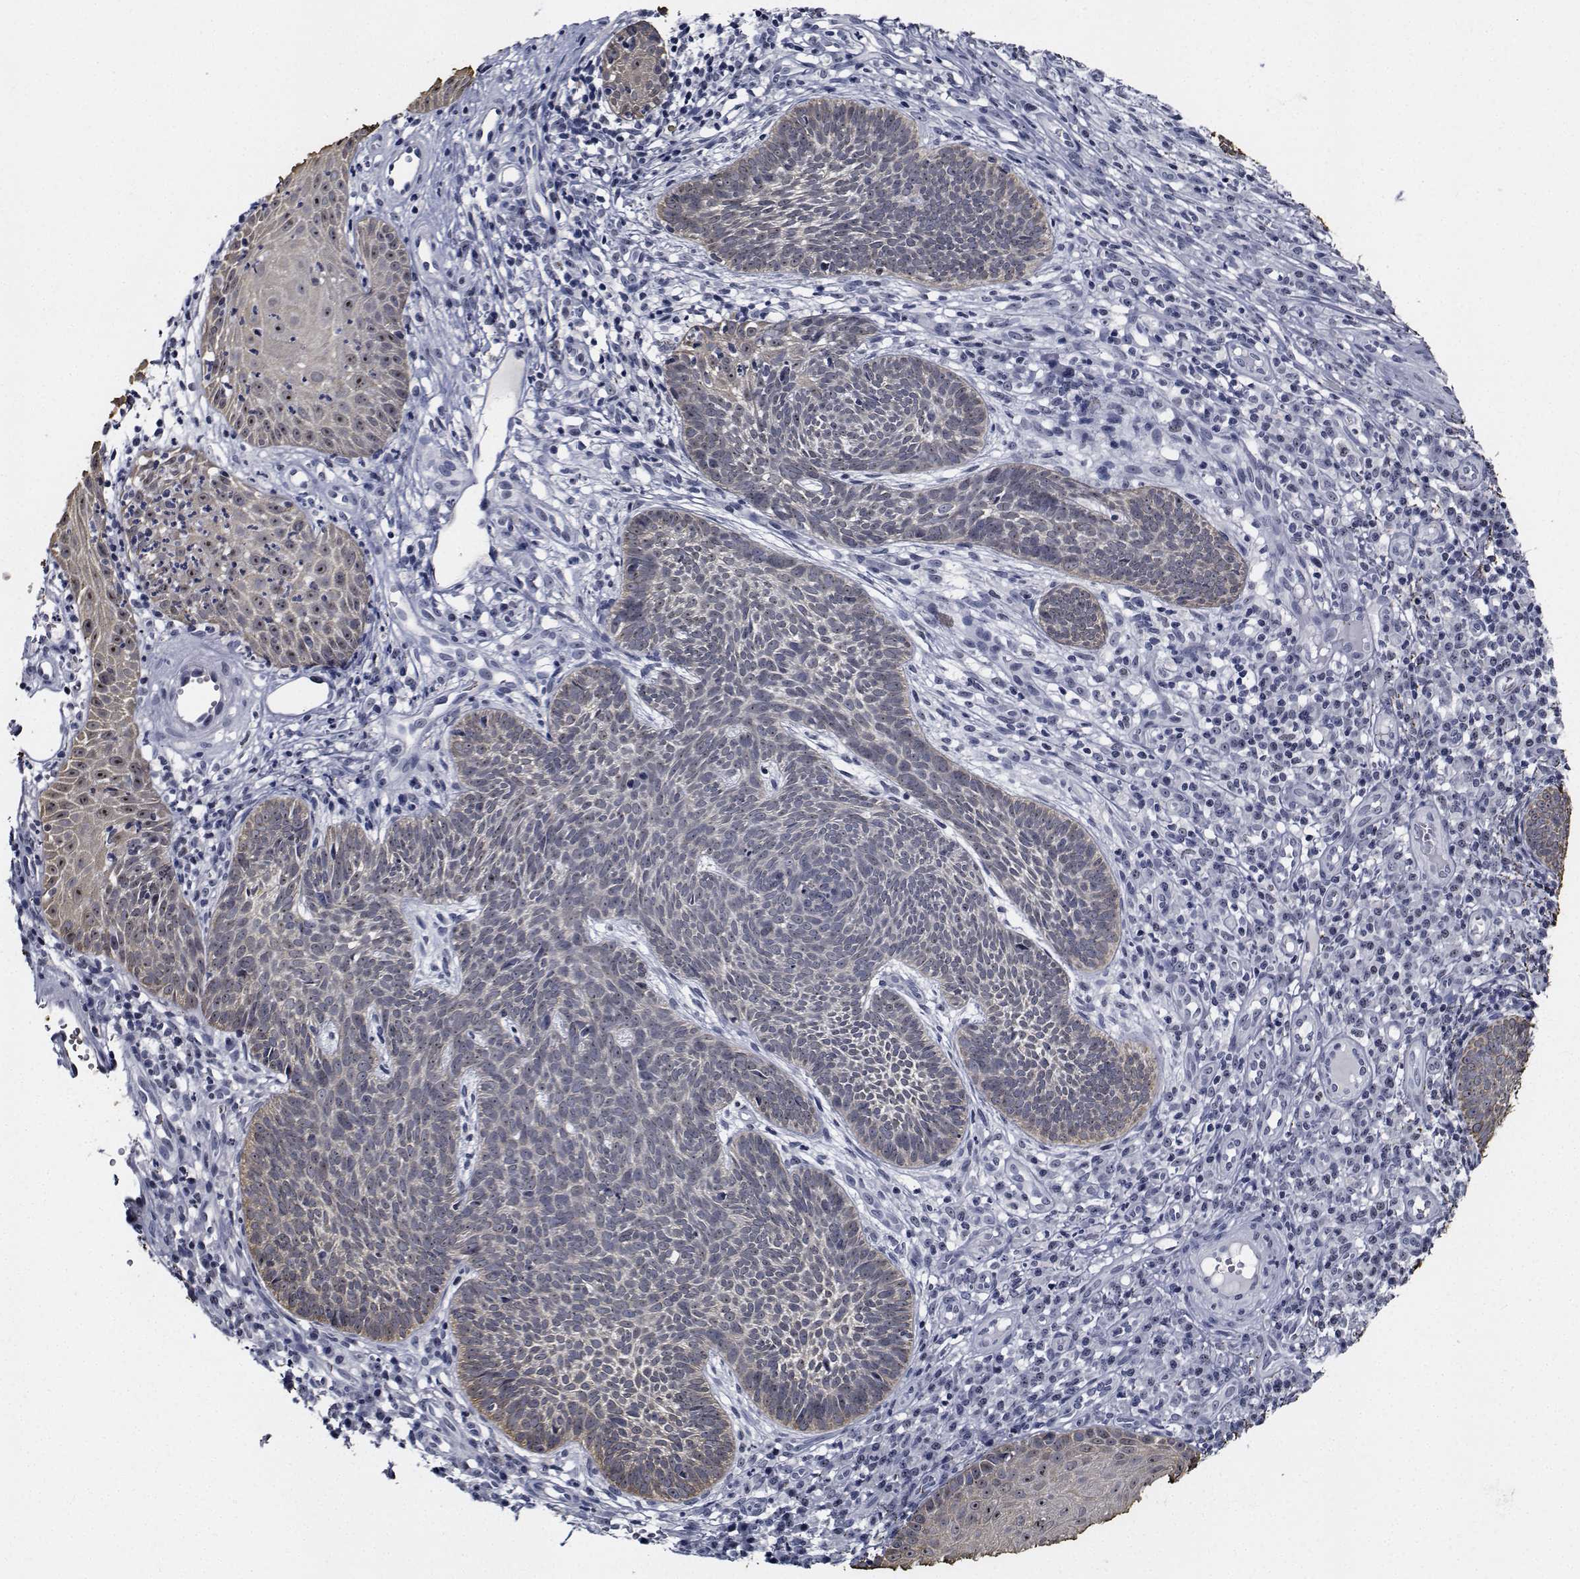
{"staining": {"intensity": "negative", "quantity": "none", "location": "none"}, "tissue": "skin cancer", "cell_type": "Tumor cells", "image_type": "cancer", "snomed": [{"axis": "morphology", "description": "Basal cell carcinoma"}, {"axis": "topography", "description": "Skin"}], "caption": "Tumor cells show no significant protein positivity in skin basal cell carcinoma.", "gene": "NVL", "patient": {"sex": "male", "age": 59}}